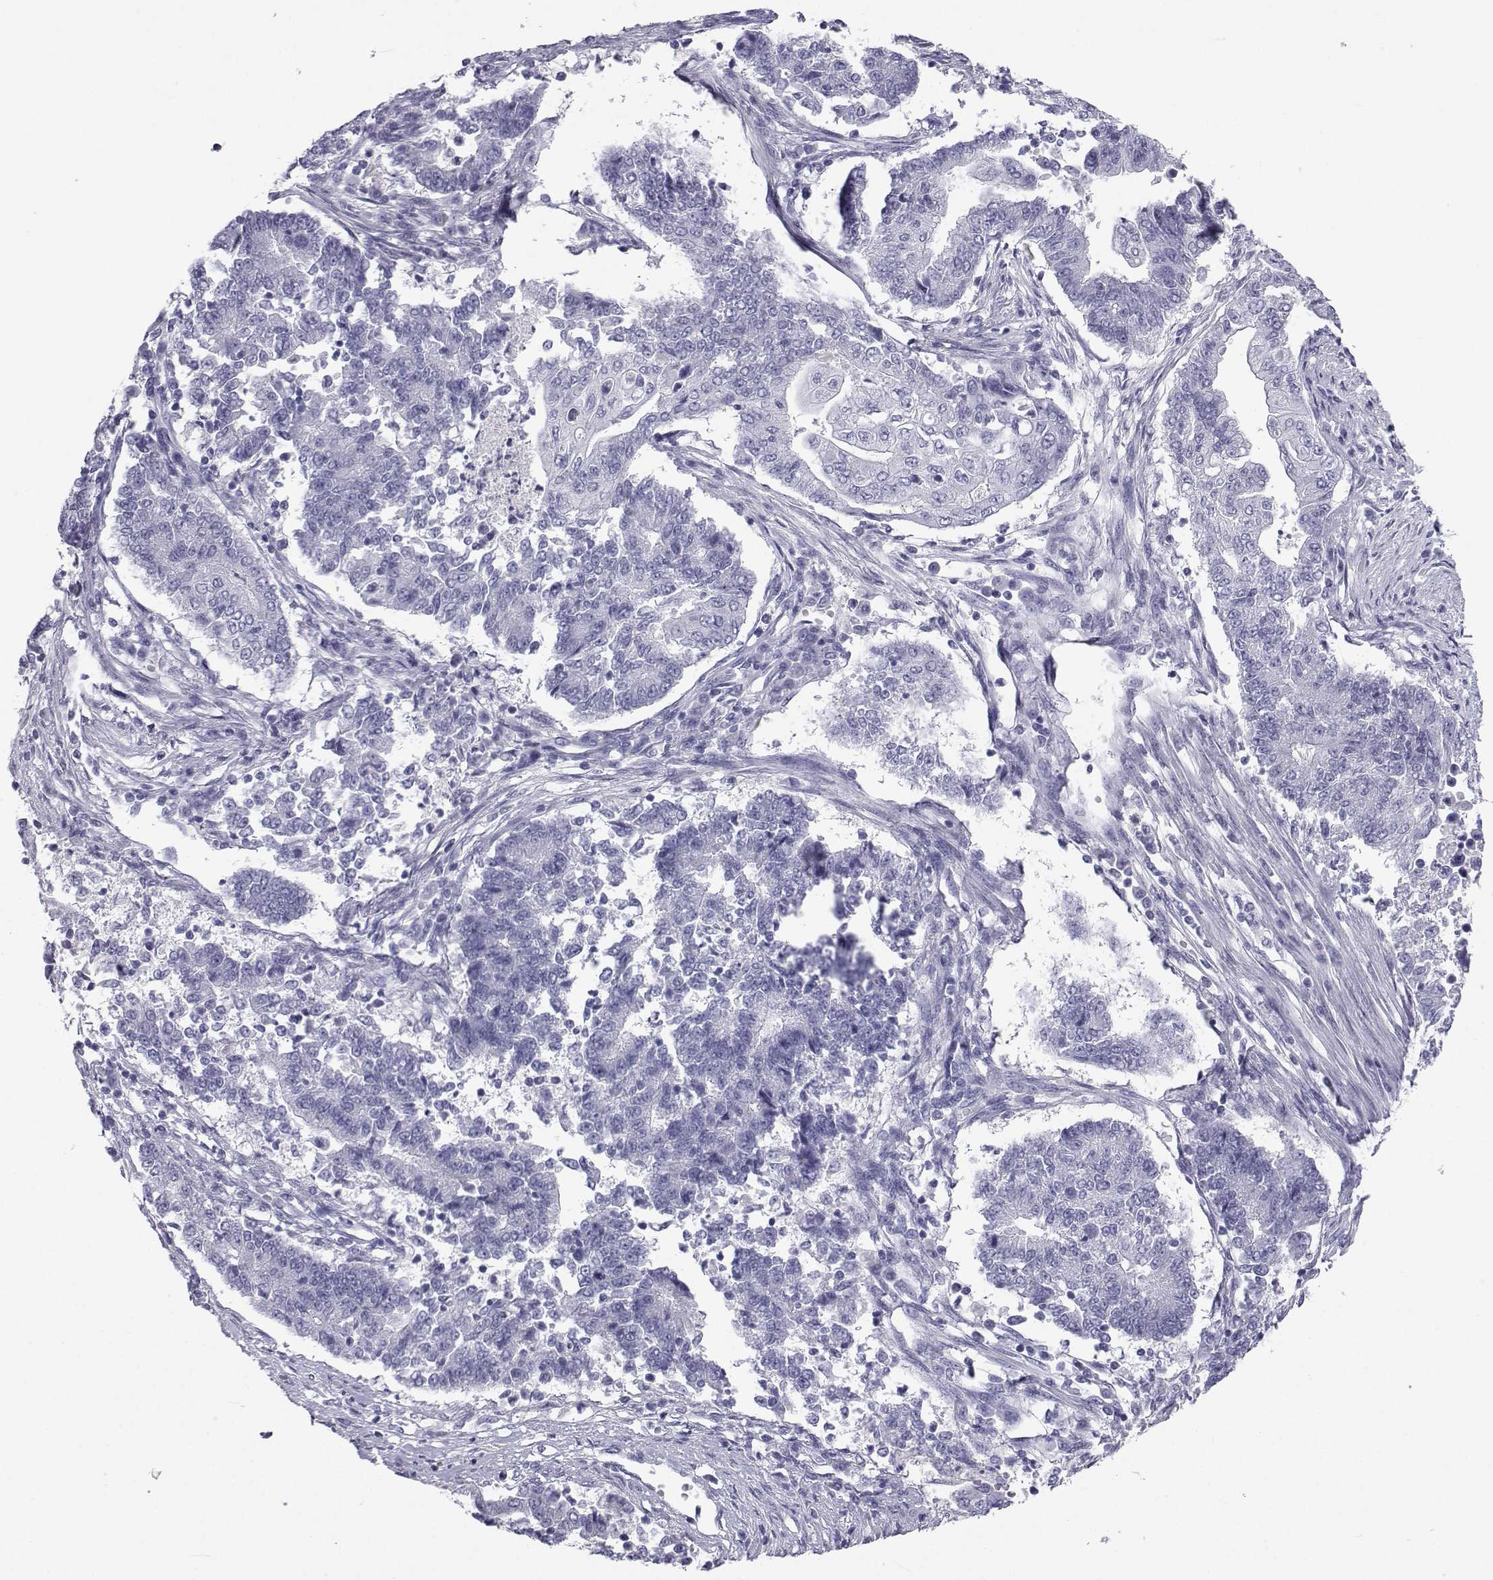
{"staining": {"intensity": "negative", "quantity": "none", "location": "none"}, "tissue": "endometrial cancer", "cell_type": "Tumor cells", "image_type": "cancer", "snomed": [{"axis": "morphology", "description": "Adenocarcinoma, NOS"}, {"axis": "topography", "description": "Uterus"}, {"axis": "topography", "description": "Endometrium"}], "caption": "A histopathology image of endometrial cancer (adenocarcinoma) stained for a protein reveals no brown staining in tumor cells. The staining is performed using DAB brown chromogen with nuclei counter-stained in using hematoxylin.", "gene": "PCSK1N", "patient": {"sex": "female", "age": 54}}